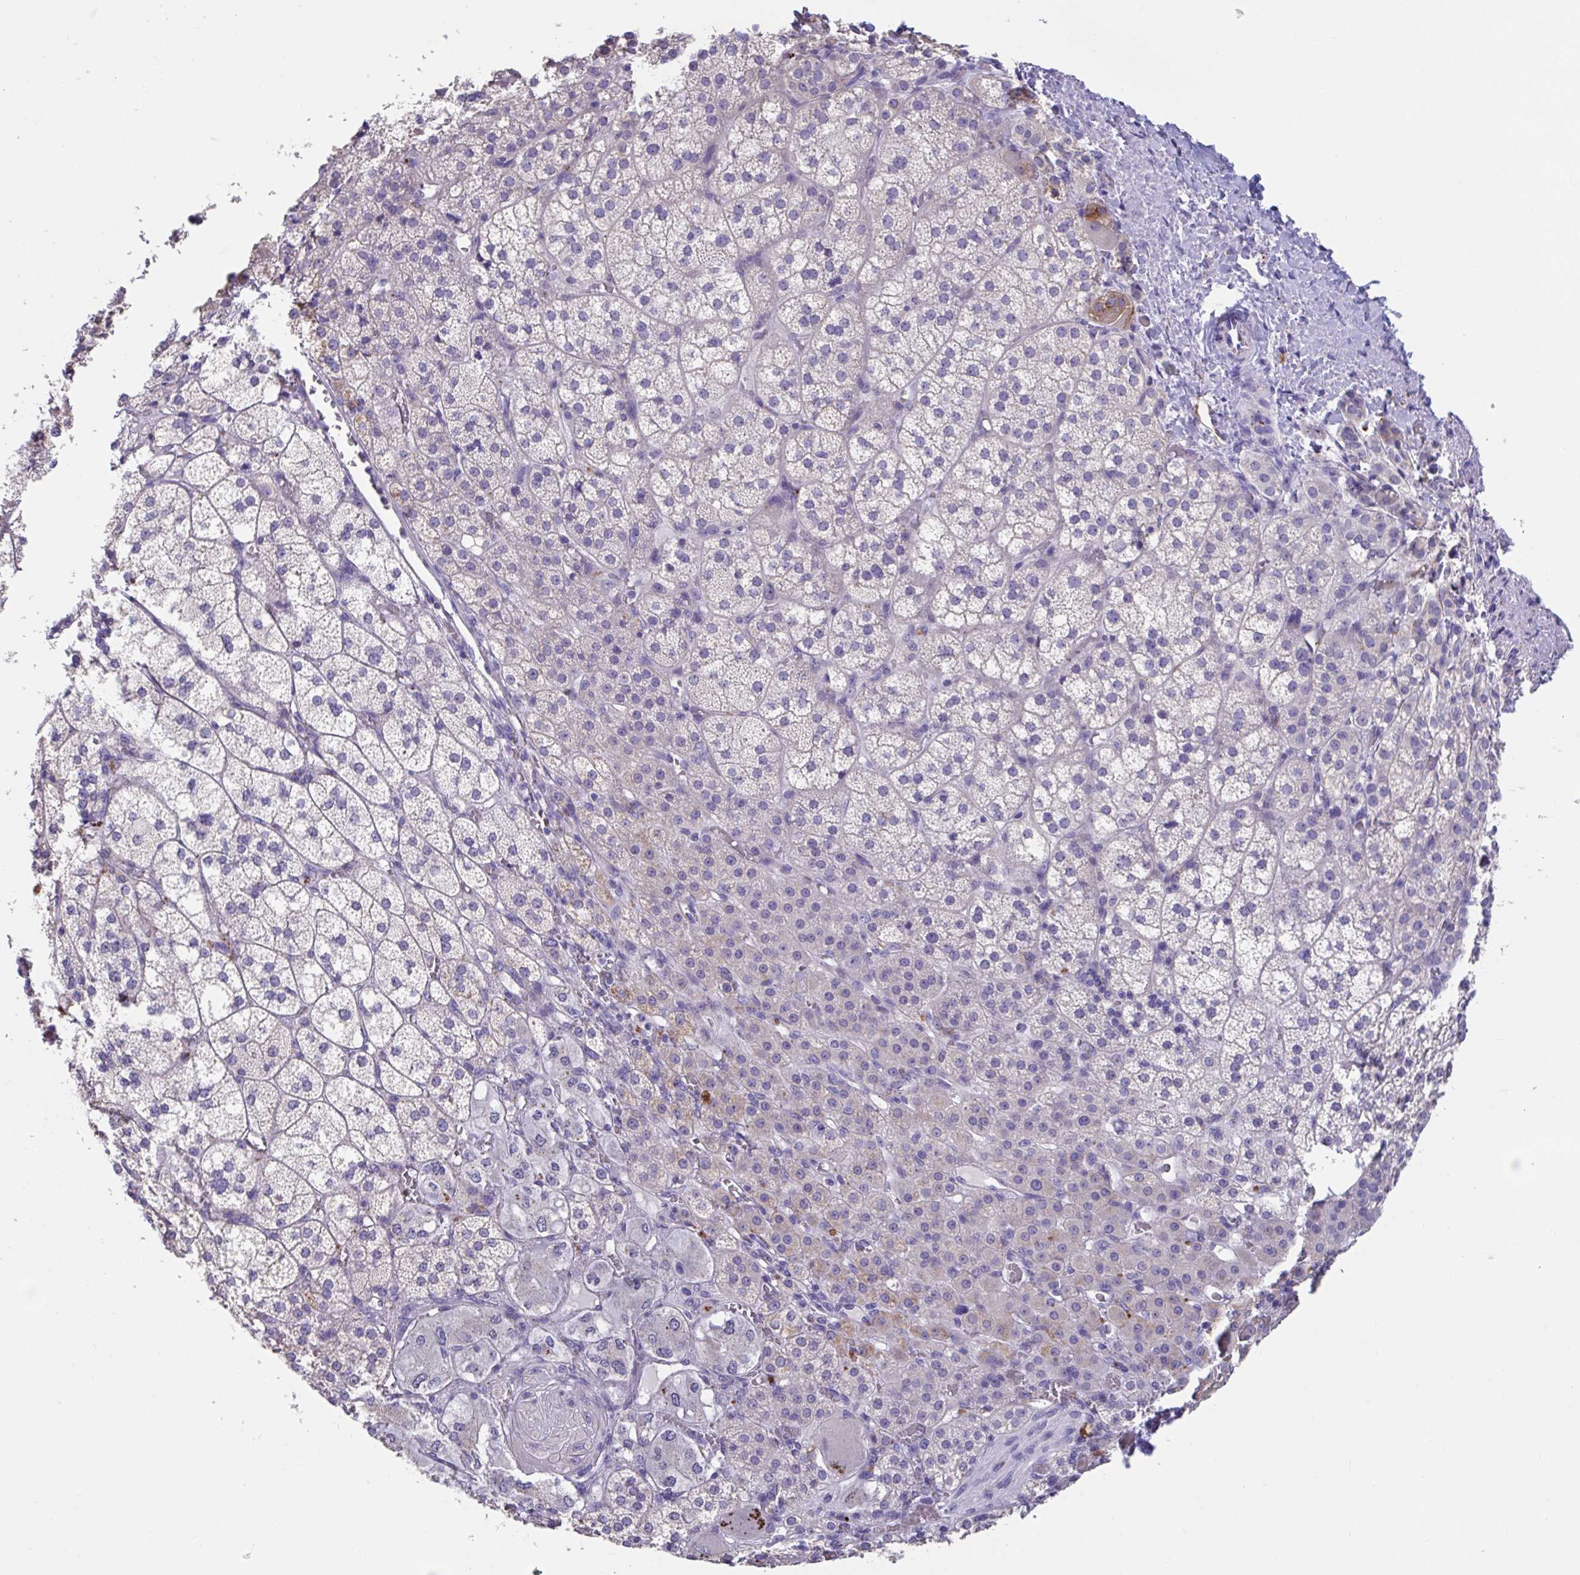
{"staining": {"intensity": "moderate", "quantity": "<25%", "location": "cytoplasmic/membranous"}, "tissue": "adrenal gland", "cell_type": "Glandular cells", "image_type": "normal", "snomed": [{"axis": "morphology", "description": "Normal tissue, NOS"}, {"axis": "topography", "description": "Adrenal gland"}], "caption": "Protein staining by immunohistochemistry displays moderate cytoplasmic/membranous expression in about <25% of glandular cells in benign adrenal gland. Immunohistochemistry (ihc) stains the protein in brown and the nuclei are stained blue.", "gene": "GPR162", "patient": {"sex": "female", "age": 60}}